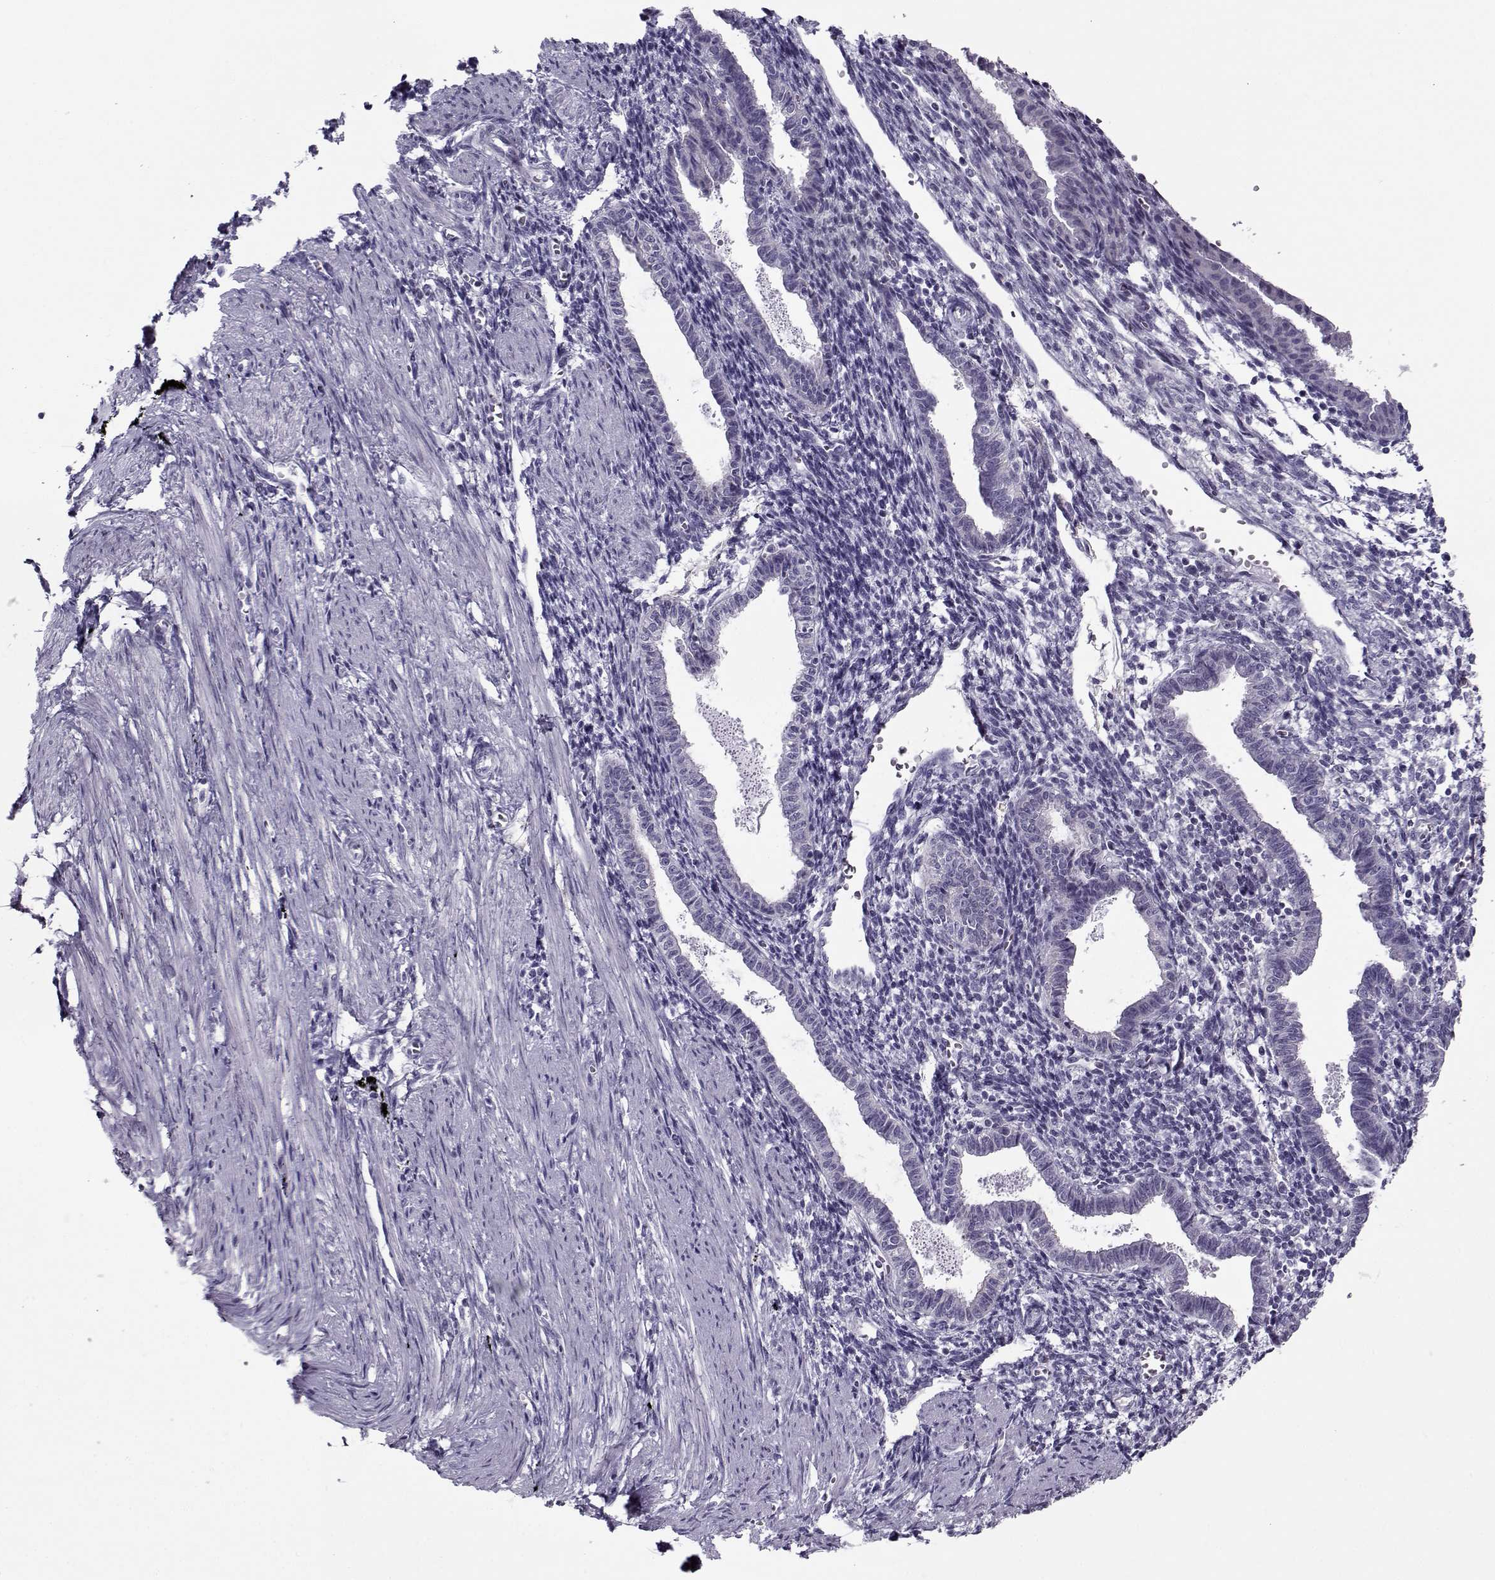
{"staining": {"intensity": "negative", "quantity": "none", "location": "none"}, "tissue": "endometrium", "cell_type": "Cells in endometrial stroma", "image_type": "normal", "snomed": [{"axis": "morphology", "description": "Normal tissue, NOS"}, {"axis": "topography", "description": "Endometrium"}], "caption": "A high-resolution image shows immunohistochemistry (IHC) staining of unremarkable endometrium, which shows no significant staining in cells in endometrial stroma.", "gene": "PP2D1", "patient": {"sex": "female", "age": 37}}